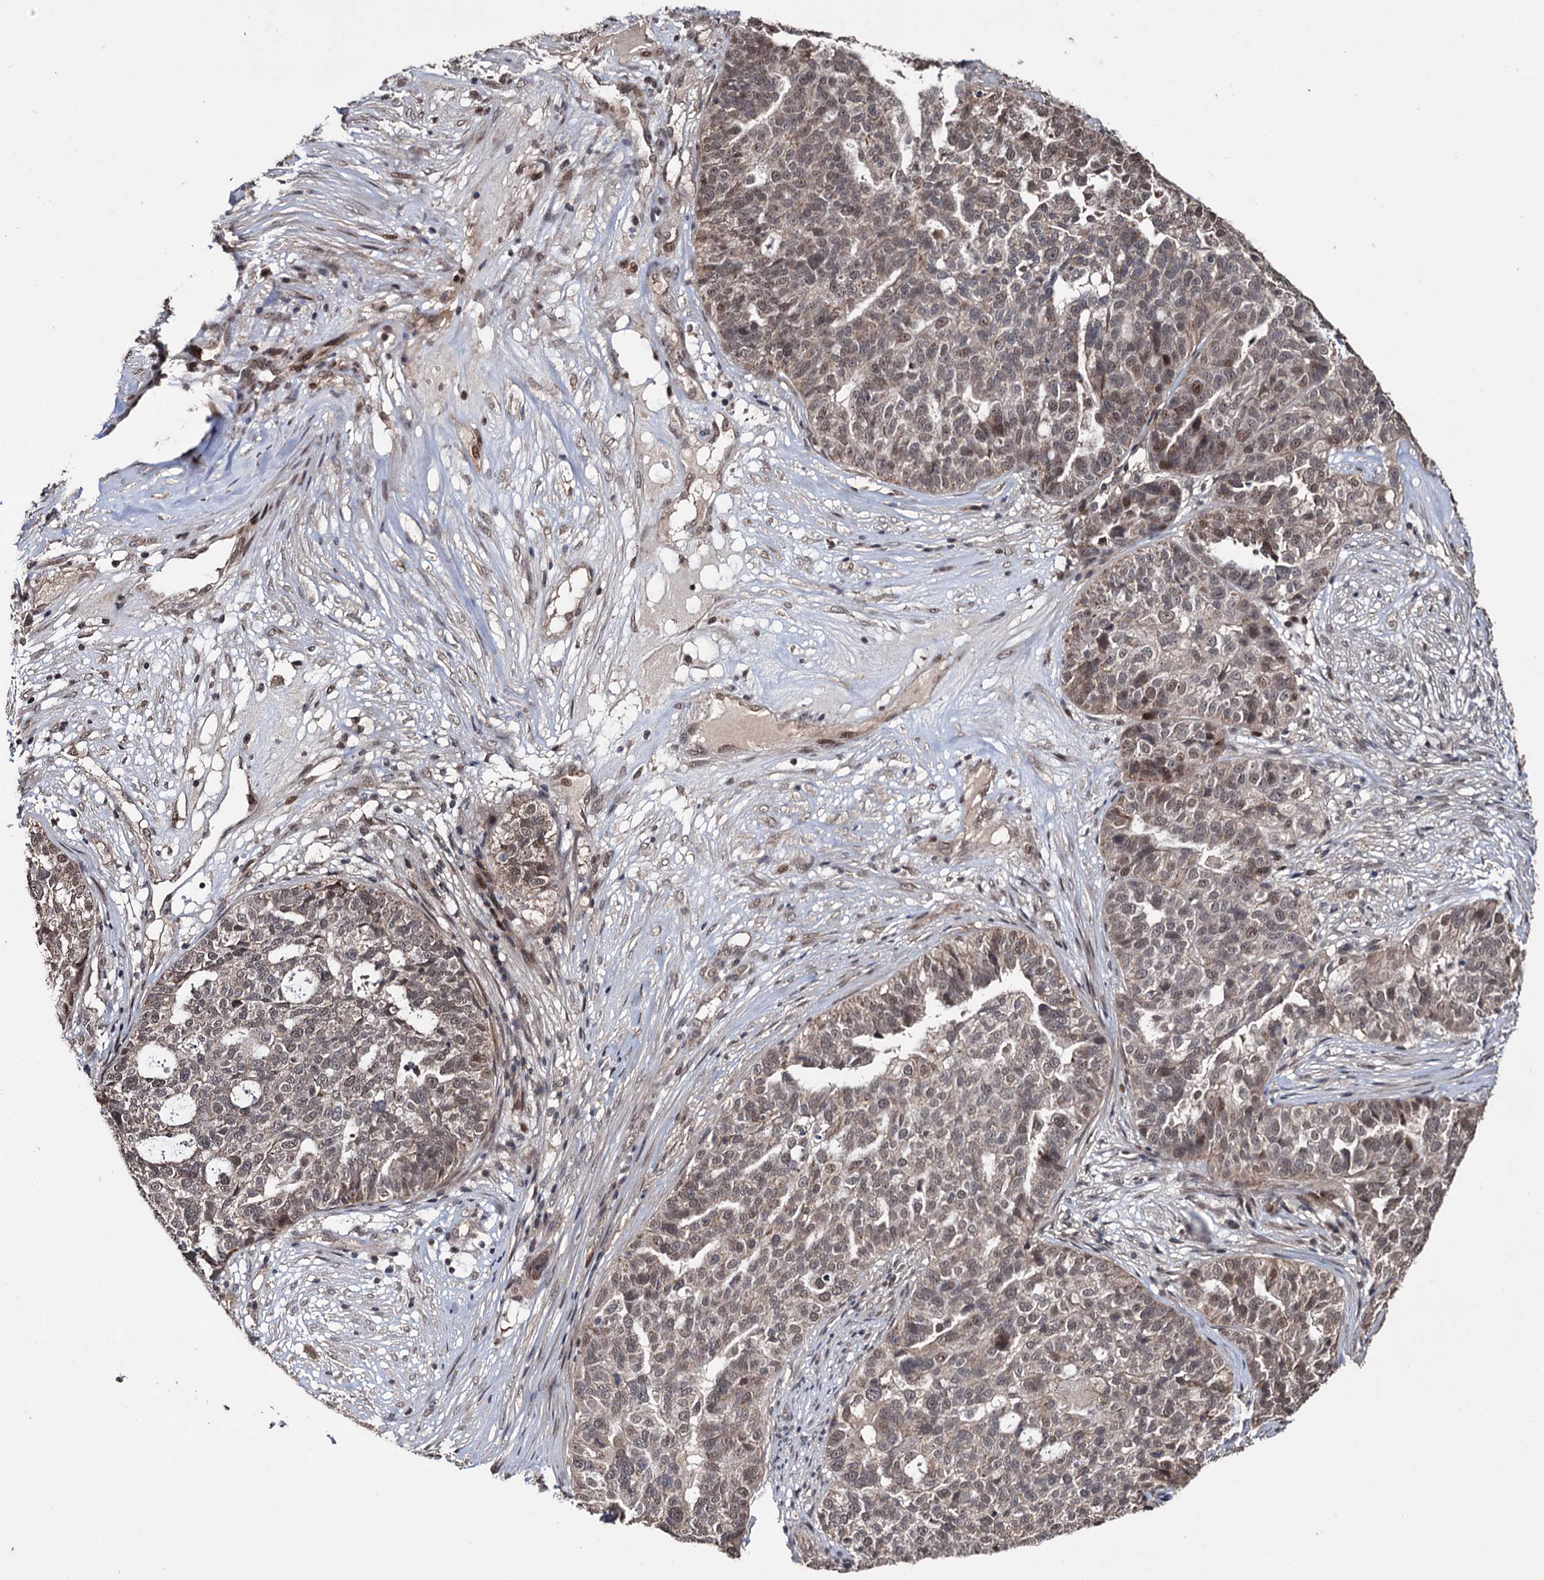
{"staining": {"intensity": "moderate", "quantity": "<25%", "location": "cytoplasmic/membranous,nuclear"}, "tissue": "ovarian cancer", "cell_type": "Tumor cells", "image_type": "cancer", "snomed": [{"axis": "morphology", "description": "Cystadenocarcinoma, serous, NOS"}, {"axis": "topography", "description": "Ovary"}], "caption": "Ovarian cancer stained with immunohistochemistry (IHC) reveals moderate cytoplasmic/membranous and nuclear expression in about <25% of tumor cells. Nuclei are stained in blue.", "gene": "KLF5", "patient": {"sex": "female", "age": 59}}